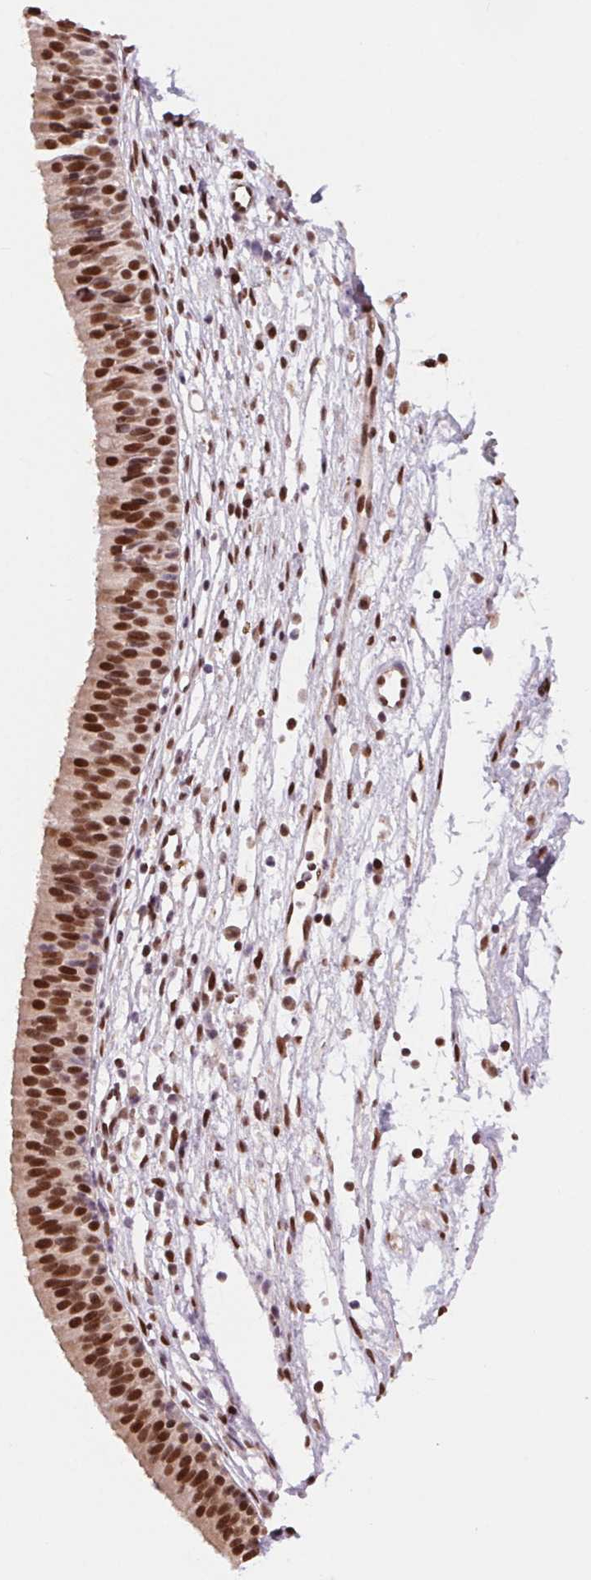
{"staining": {"intensity": "strong", "quantity": ">75%", "location": "nuclear"}, "tissue": "nasopharynx", "cell_type": "Respiratory epithelial cells", "image_type": "normal", "snomed": [{"axis": "morphology", "description": "Normal tissue, NOS"}, {"axis": "topography", "description": "Nasopharynx"}], "caption": "A histopathology image of nasopharynx stained for a protein demonstrates strong nuclear brown staining in respiratory epithelial cells.", "gene": "RAD23A", "patient": {"sex": "male", "age": 24}}